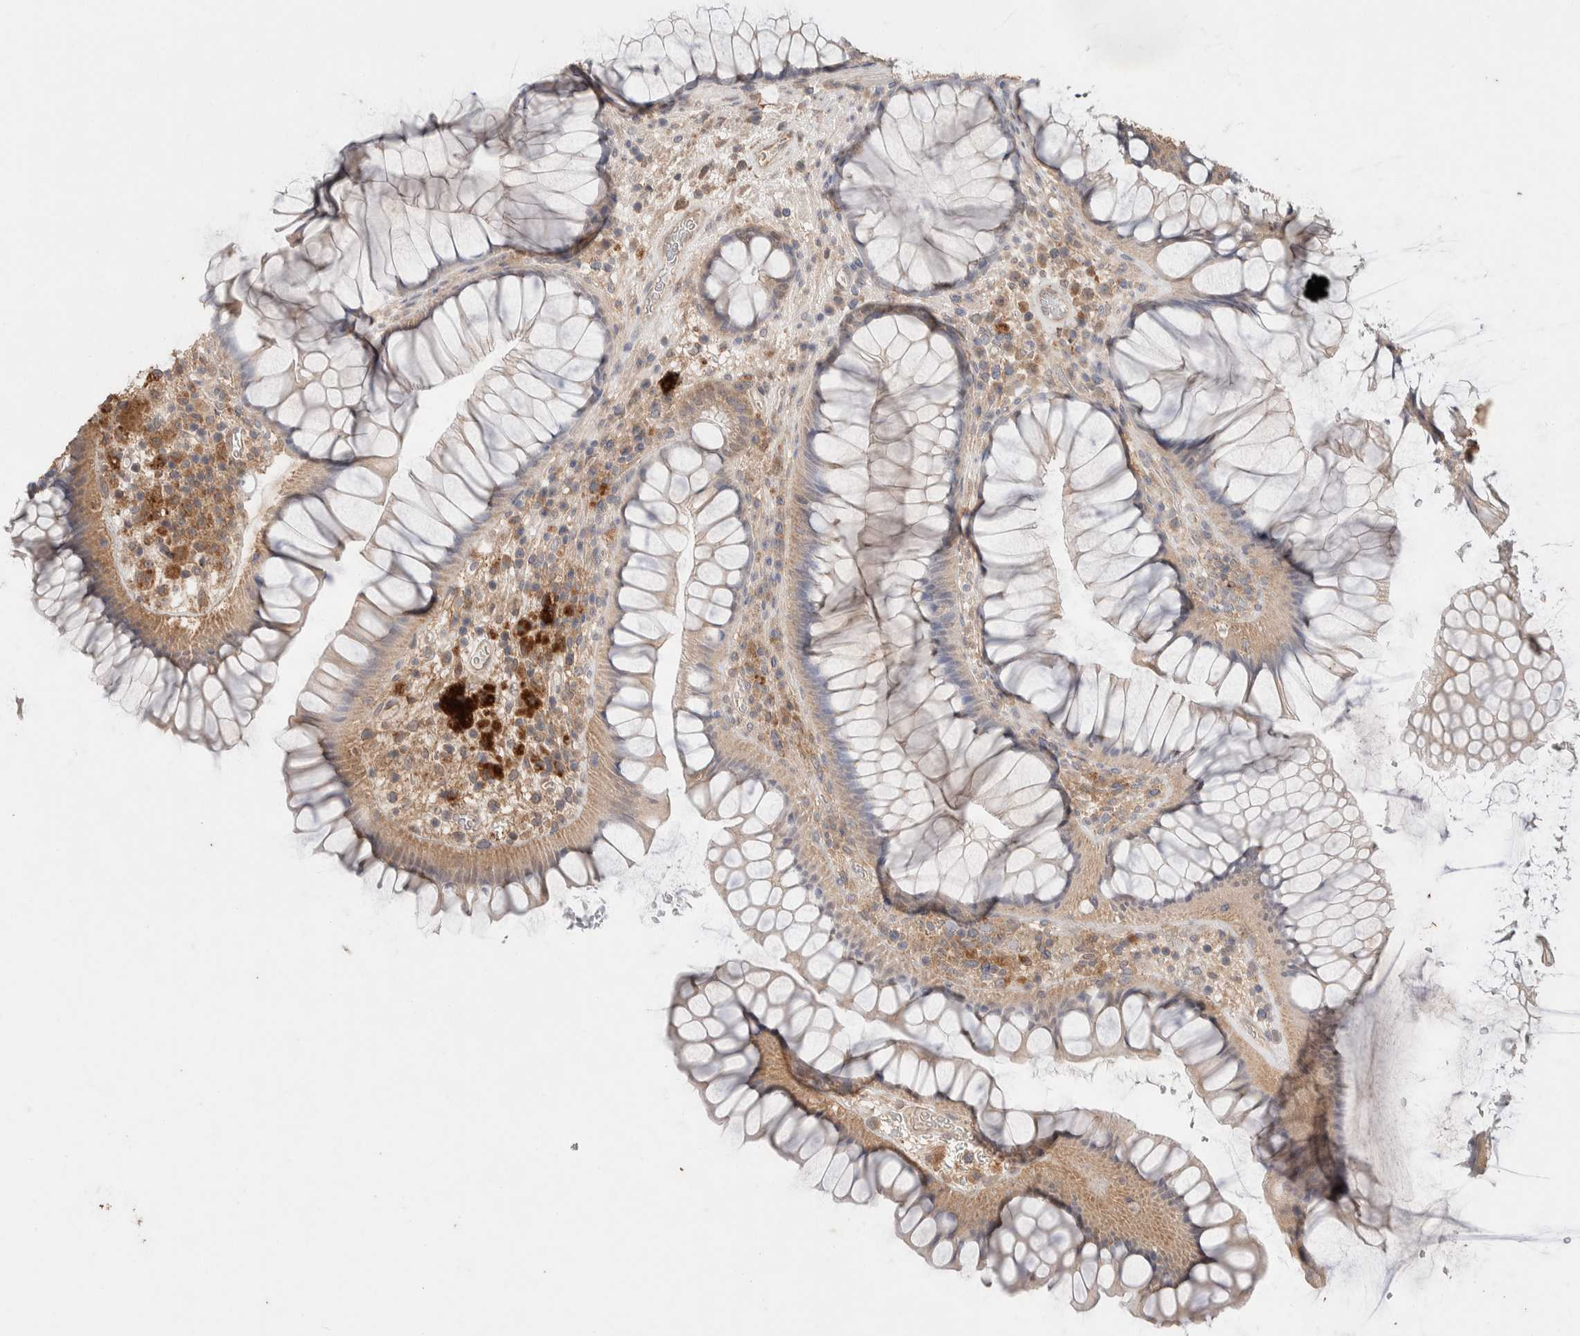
{"staining": {"intensity": "weak", "quantity": ">75%", "location": "cytoplasmic/membranous"}, "tissue": "rectum", "cell_type": "Glandular cells", "image_type": "normal", "snomed": [{"axis": "morphology", "description": "Normal tissue, NOS"}, {"axis": "topography", "description": "Rectum"}], "caption": "A photomicrograph of human rectum stained for a protein exhibits weak cytoplasmic/membranous brown staining in glandular cells. (brown staining indicates protein expression, while blue staining denotes nuclei).", "gene": "KCNJ5", "patient": {"sex": "male", "age": 51}}